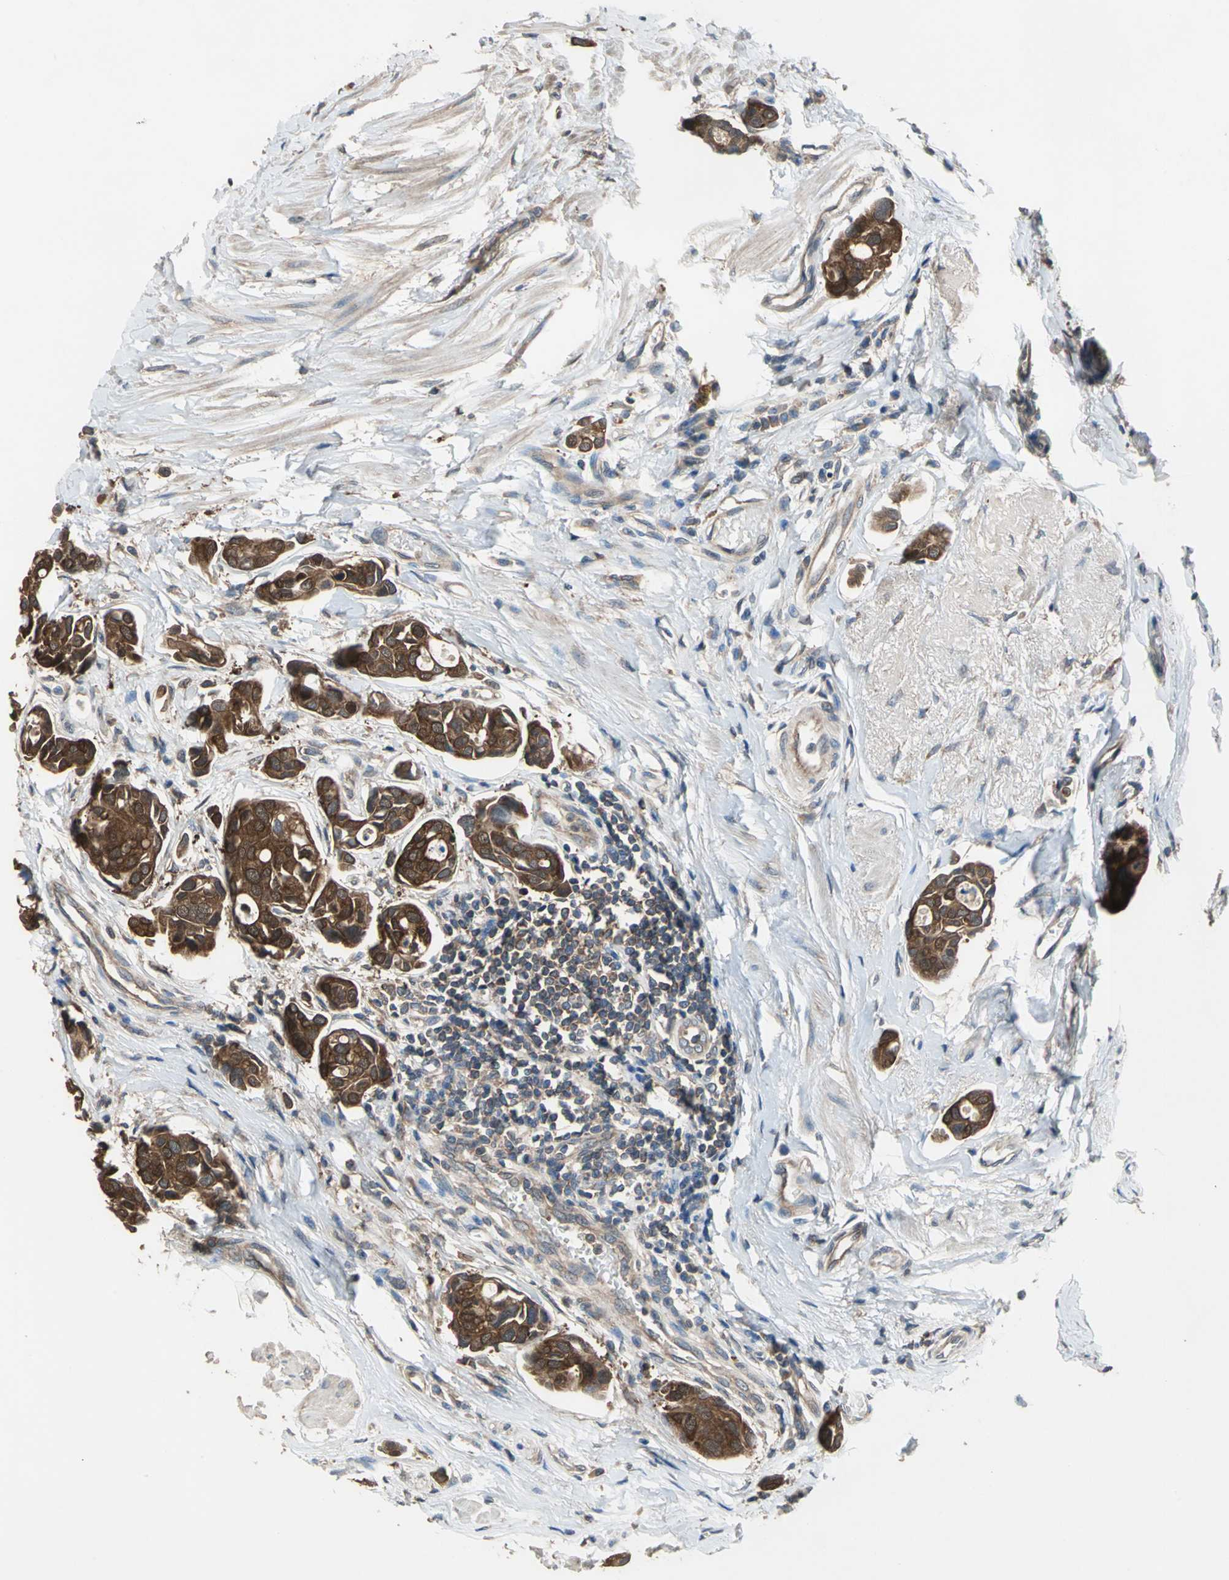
{"staining": {"intensity": "strong", "quantity": ">75%", "location": "cytoplasmic/membranous"}, "tissue": "urothelial cancer", "cell_type": "Tumor cells", "image_type": "cancer", "snomed": [{"axis": "morphology", "description": "Urothelial carcinoma, High grade"}, {"axis": "topography", "description": "Urinary bladder"}], "caption": "Protein staining reveals strong cytoplasmic/membranous positivity in about >75% of tumor cells in urothelial carcinoma (high-grade).", "gene": "CAPN1", "patient": {"sex": "male", "age": 78}}